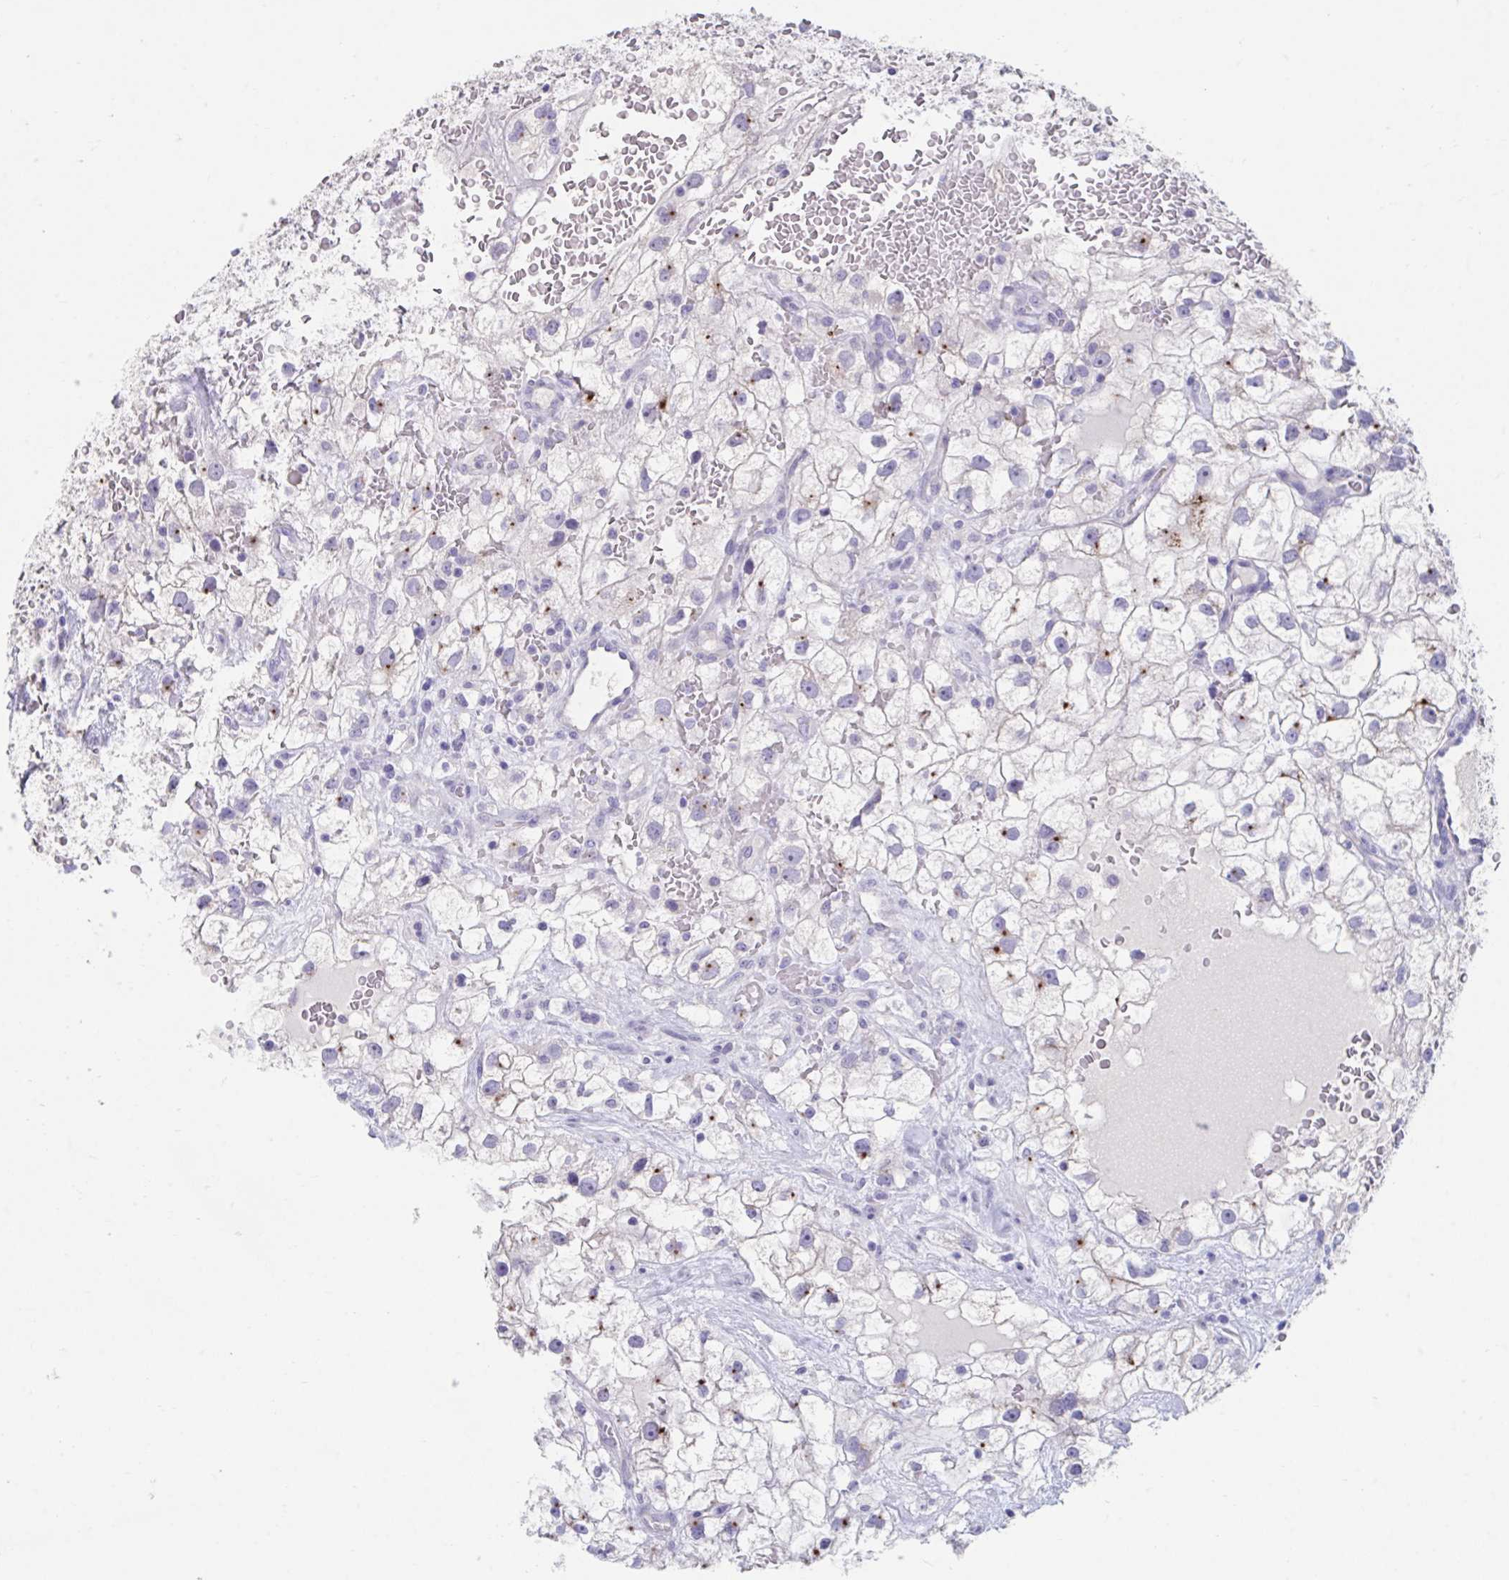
{"staining": {"intensity": "moderate", "quantity": "<25%", "location": "cytoplasmic/membranous"}, "tissue": "renal cancer", "cell_type": "Tumor cells", "image_type": "cancer", "snomed": [{"axis": "morphology", "description": "Adenocarcinoma, NOS"}, {"axis": "topography", "description": "Kidney"}], "caption": "Tumor cells show moderate cytoplasmic/membranous positivity in about <25% of cells in renal cancer (adenocarcinoma). Immunohistochemistry (ihc) stains the protein in brown and the nuclei are stained blue.", "gene": "GPR162", "patient": {"sex": "male", "age": 59}}